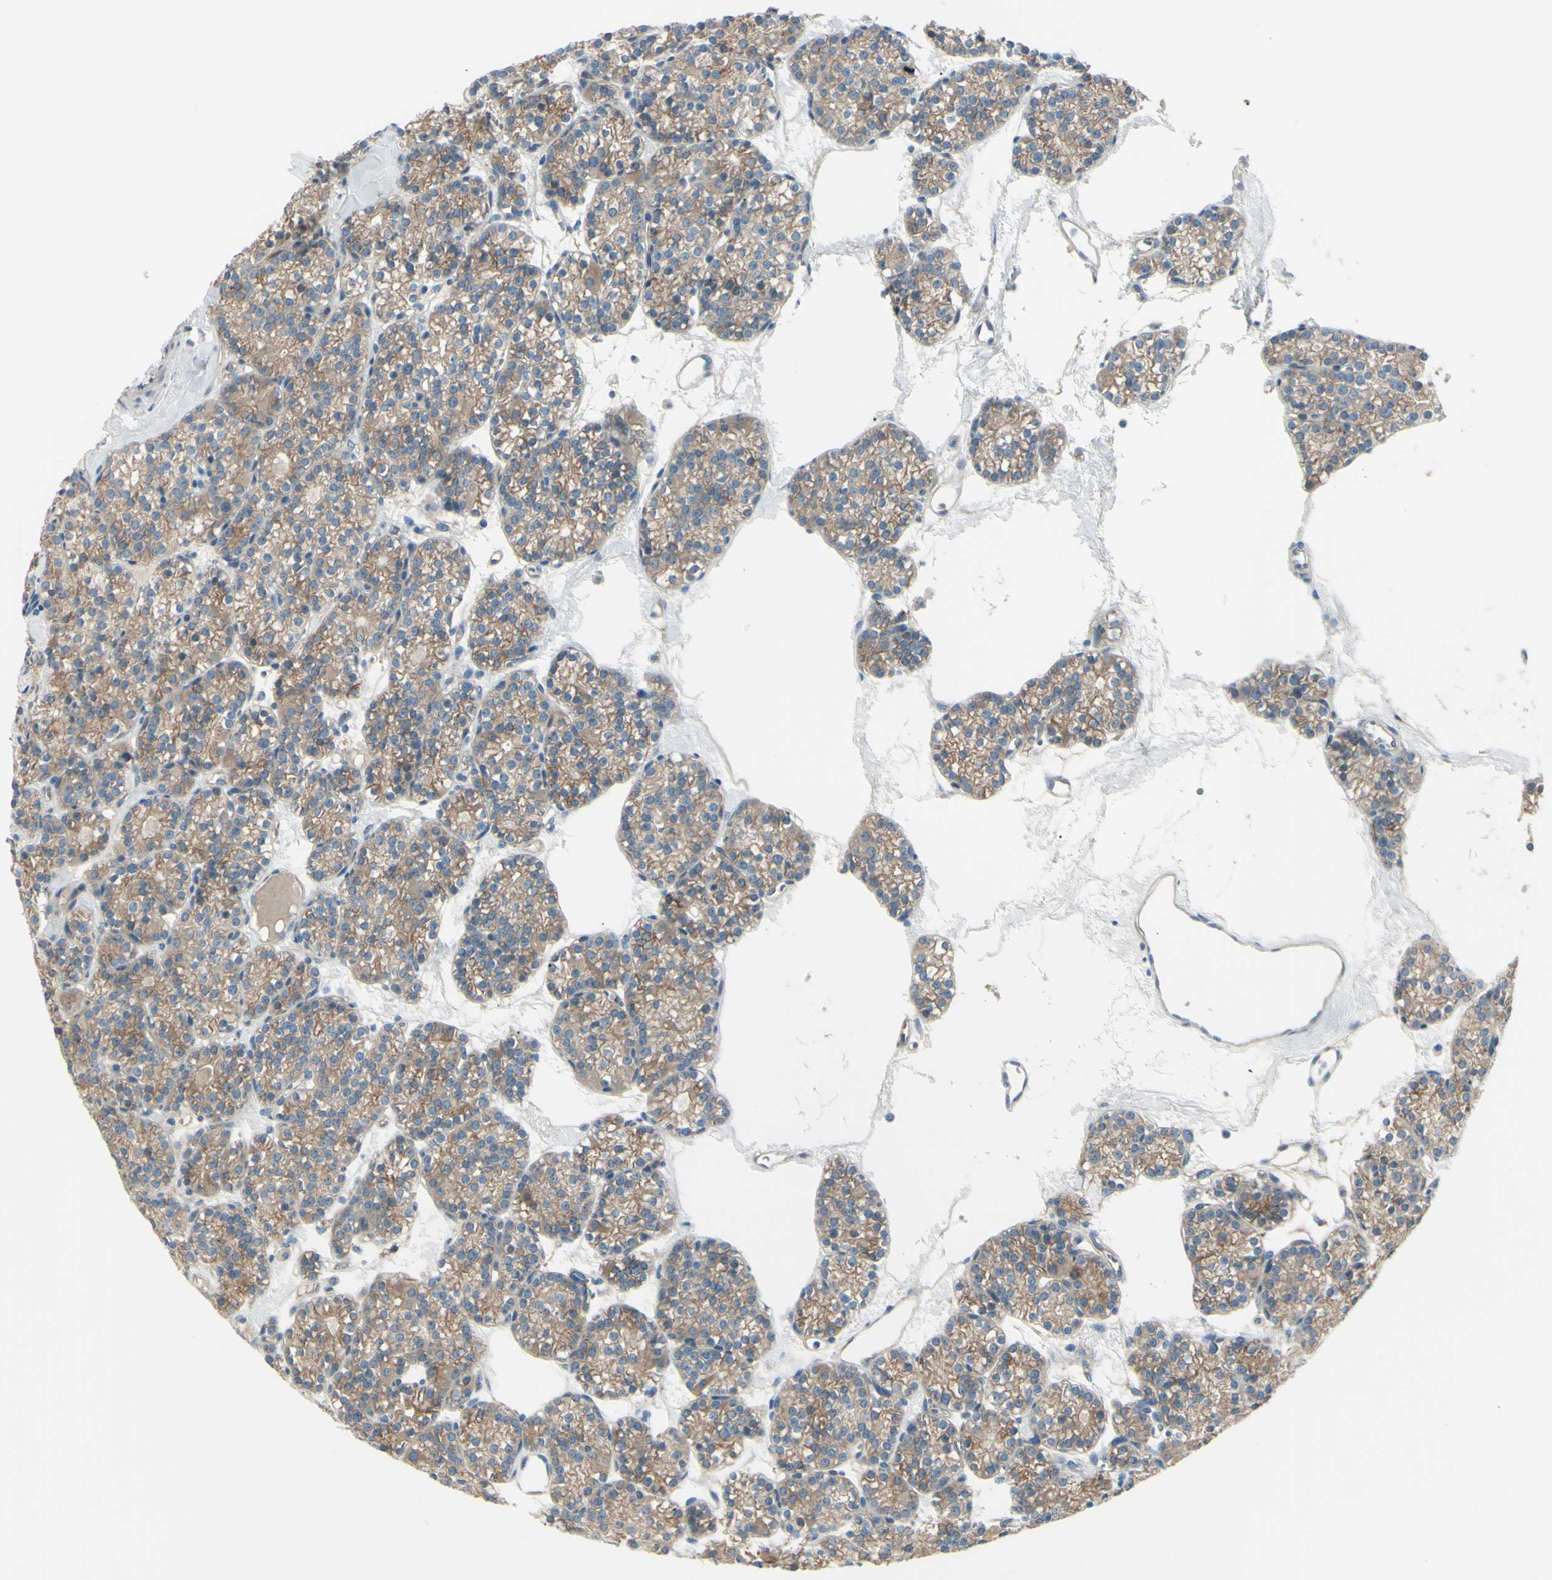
{"staining": {"intensity": "weak", "quantity": ">75%", "location": "cytoplasmic/membranous"}, "tissue": "parathyroid gland", "cell_type": "Glandular cells", "image_type": "normal", "snomed": [{"axis": "morphology", "description": "Normal tissue, NOS"}, {"axis": "topography", "description": "Parathyroid gland"}], "caption": "The histopathology image reveals staining of normal parathyroid gland, revealing weak cytoplasmic/membranous protein positivity (brown color) within glandular cells.", "gene": "PCDHGA10", "patient": {"sex": "female", "age": 64}}